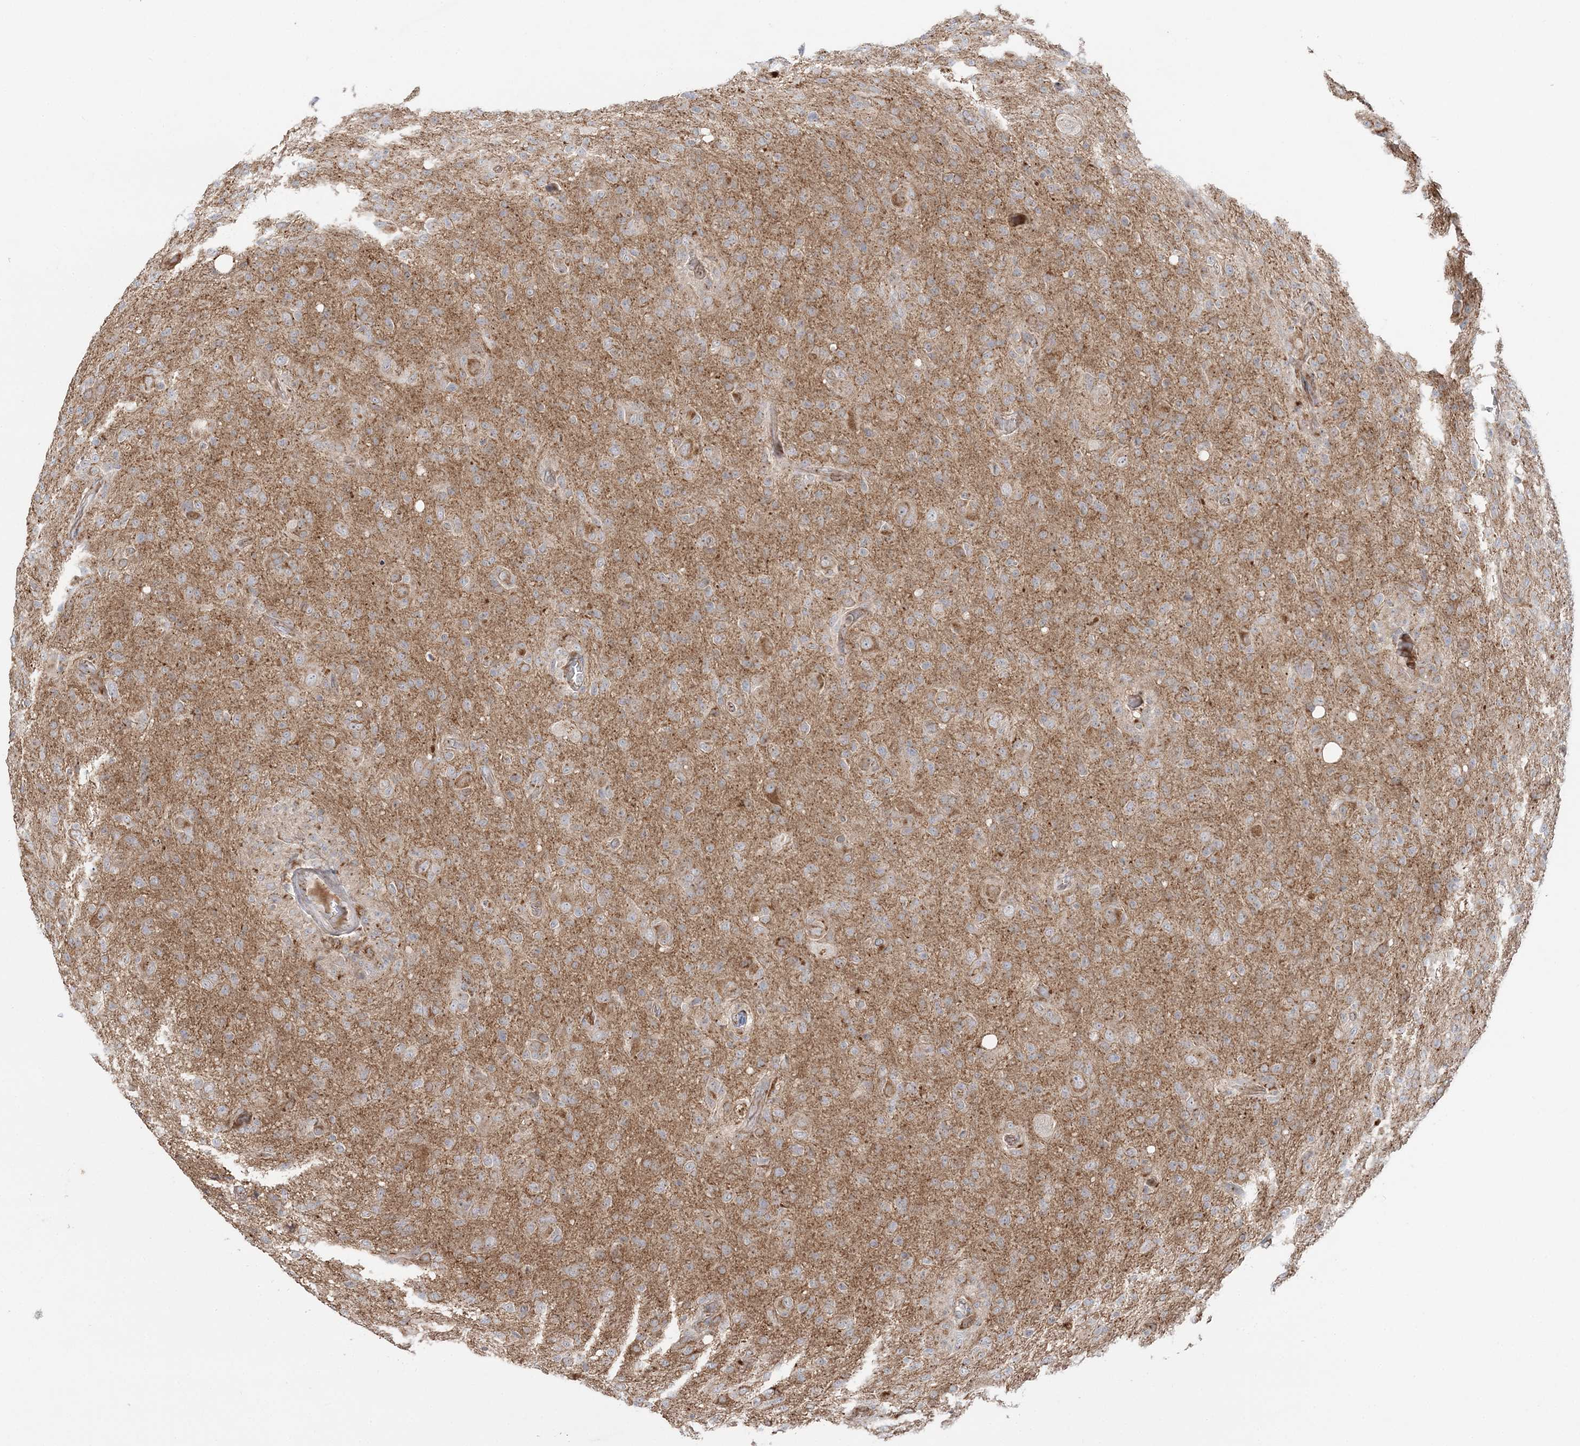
{"staining": {"intensity": "weak", "quantity": ">75%", "location": "cytoplasmic/membranous"}, "tissue": "glioma", "cell_type": "Tumor cells", "image_type": "cancer", "snomed": [{"axis": "morphology", "description": "Glioma, malignant, High grade"}, {"axis": "topography", "description": "Brain"}], "caption": "IHC histopathology image of glioma stained for a protein (brown), which displays low levels of weak cytoplasmic/membranous staining in approximately >75% of tumor cells.", "gene": "ABCC3", "patient": {"sex": "female", "age": 57}}